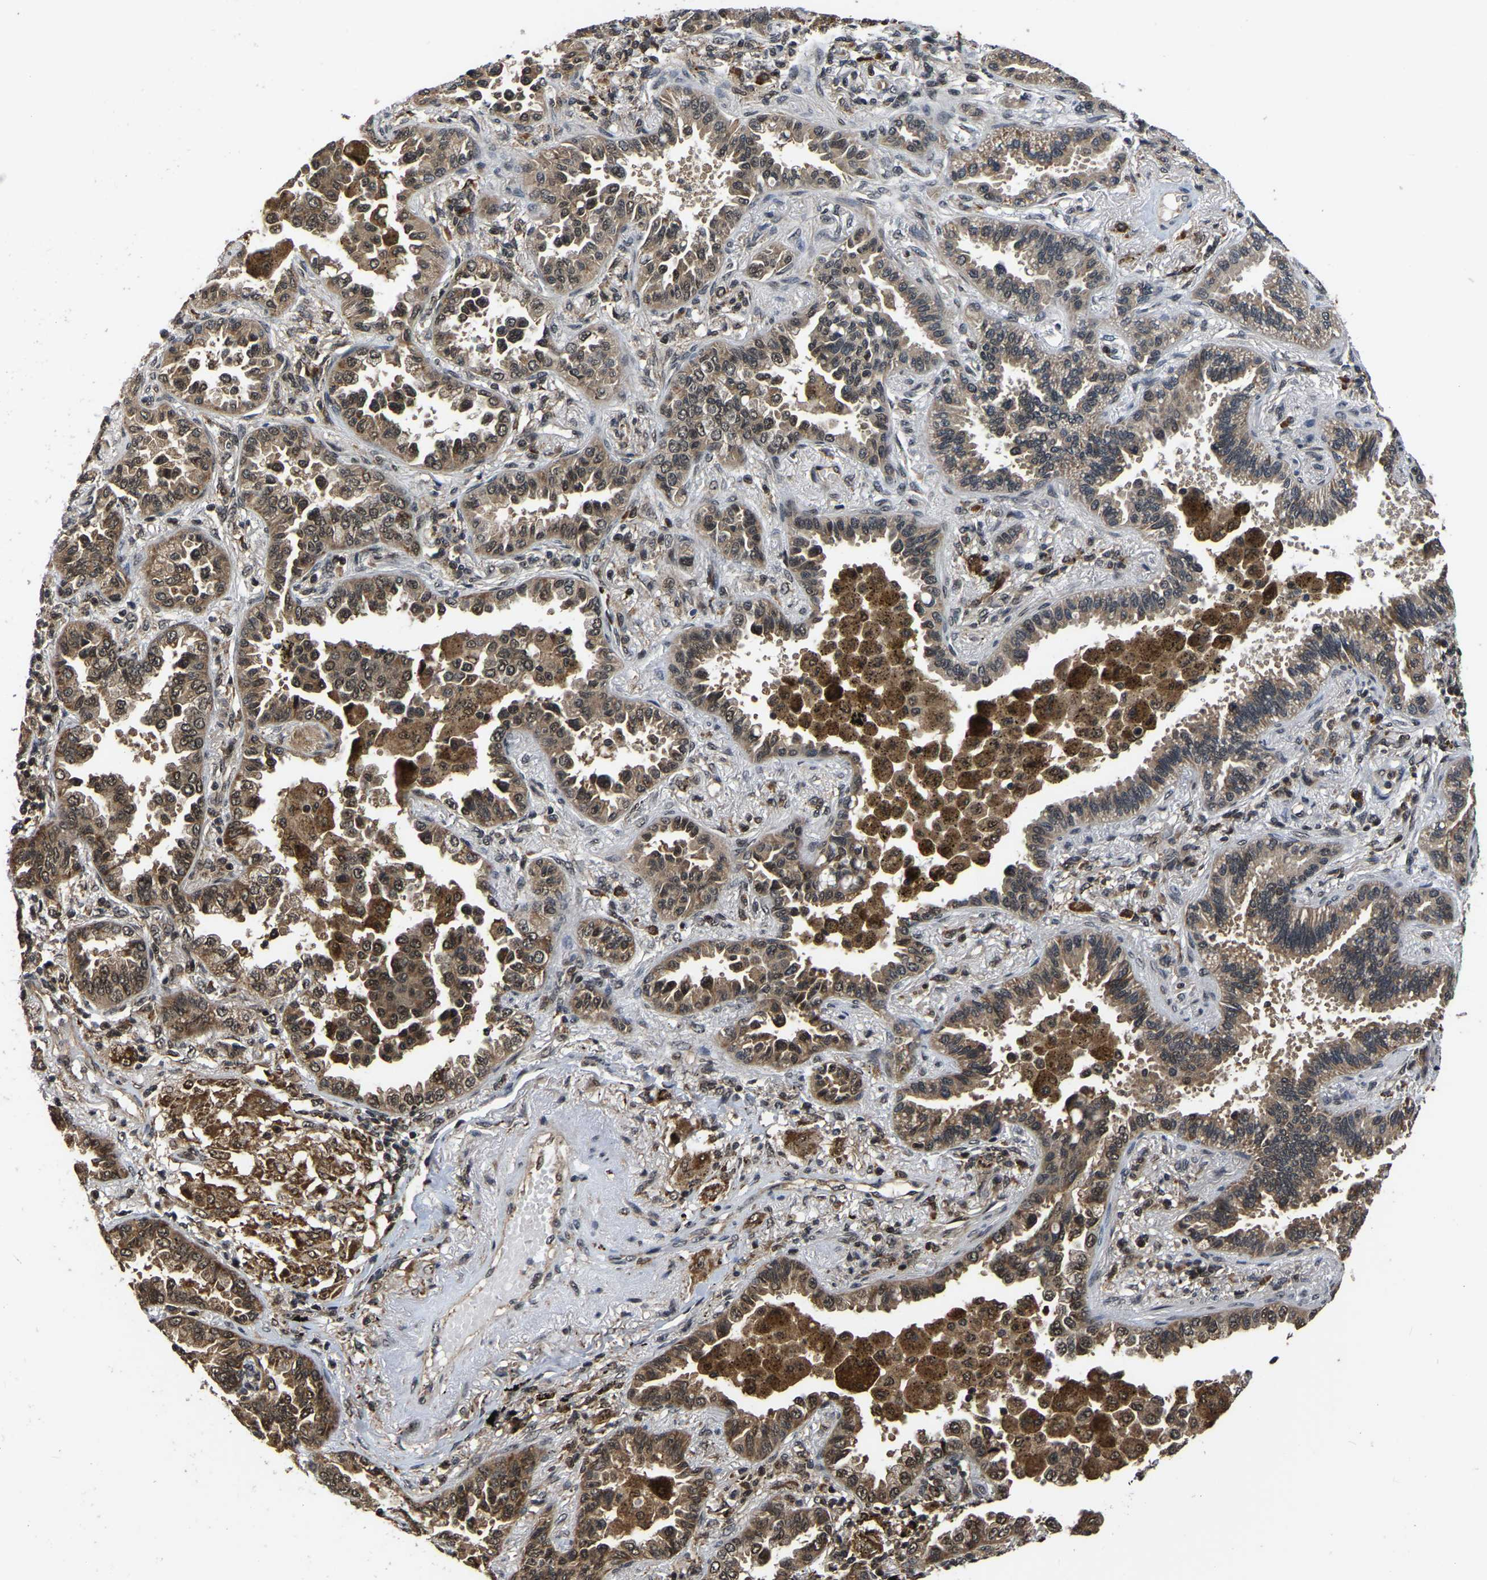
{"staining": {"intensity": "weak", "quantity": ">75%", "location": "cytoplasmic/membranous,nuclear"}, "tissue": "lung cancer", "cell_type": "Tumor cells", "image_type": "cancer", "snomed": [{"axis": "morphology", "description": "Normal tissue, NOS"}, {"axis": "morphology", "description": "Adenocarcinoma, NOS"}, {"axis": "topography", "description": "Lung"}], "caption": "Weak cytoplasmic/membranous and nuclear expression for a protein is identified in approximately >75% of tumor cells of adenocarcinoma (lung) using IHC.", "gene": "CIAO1", "patient": {"sex": "male", "age": 59}}